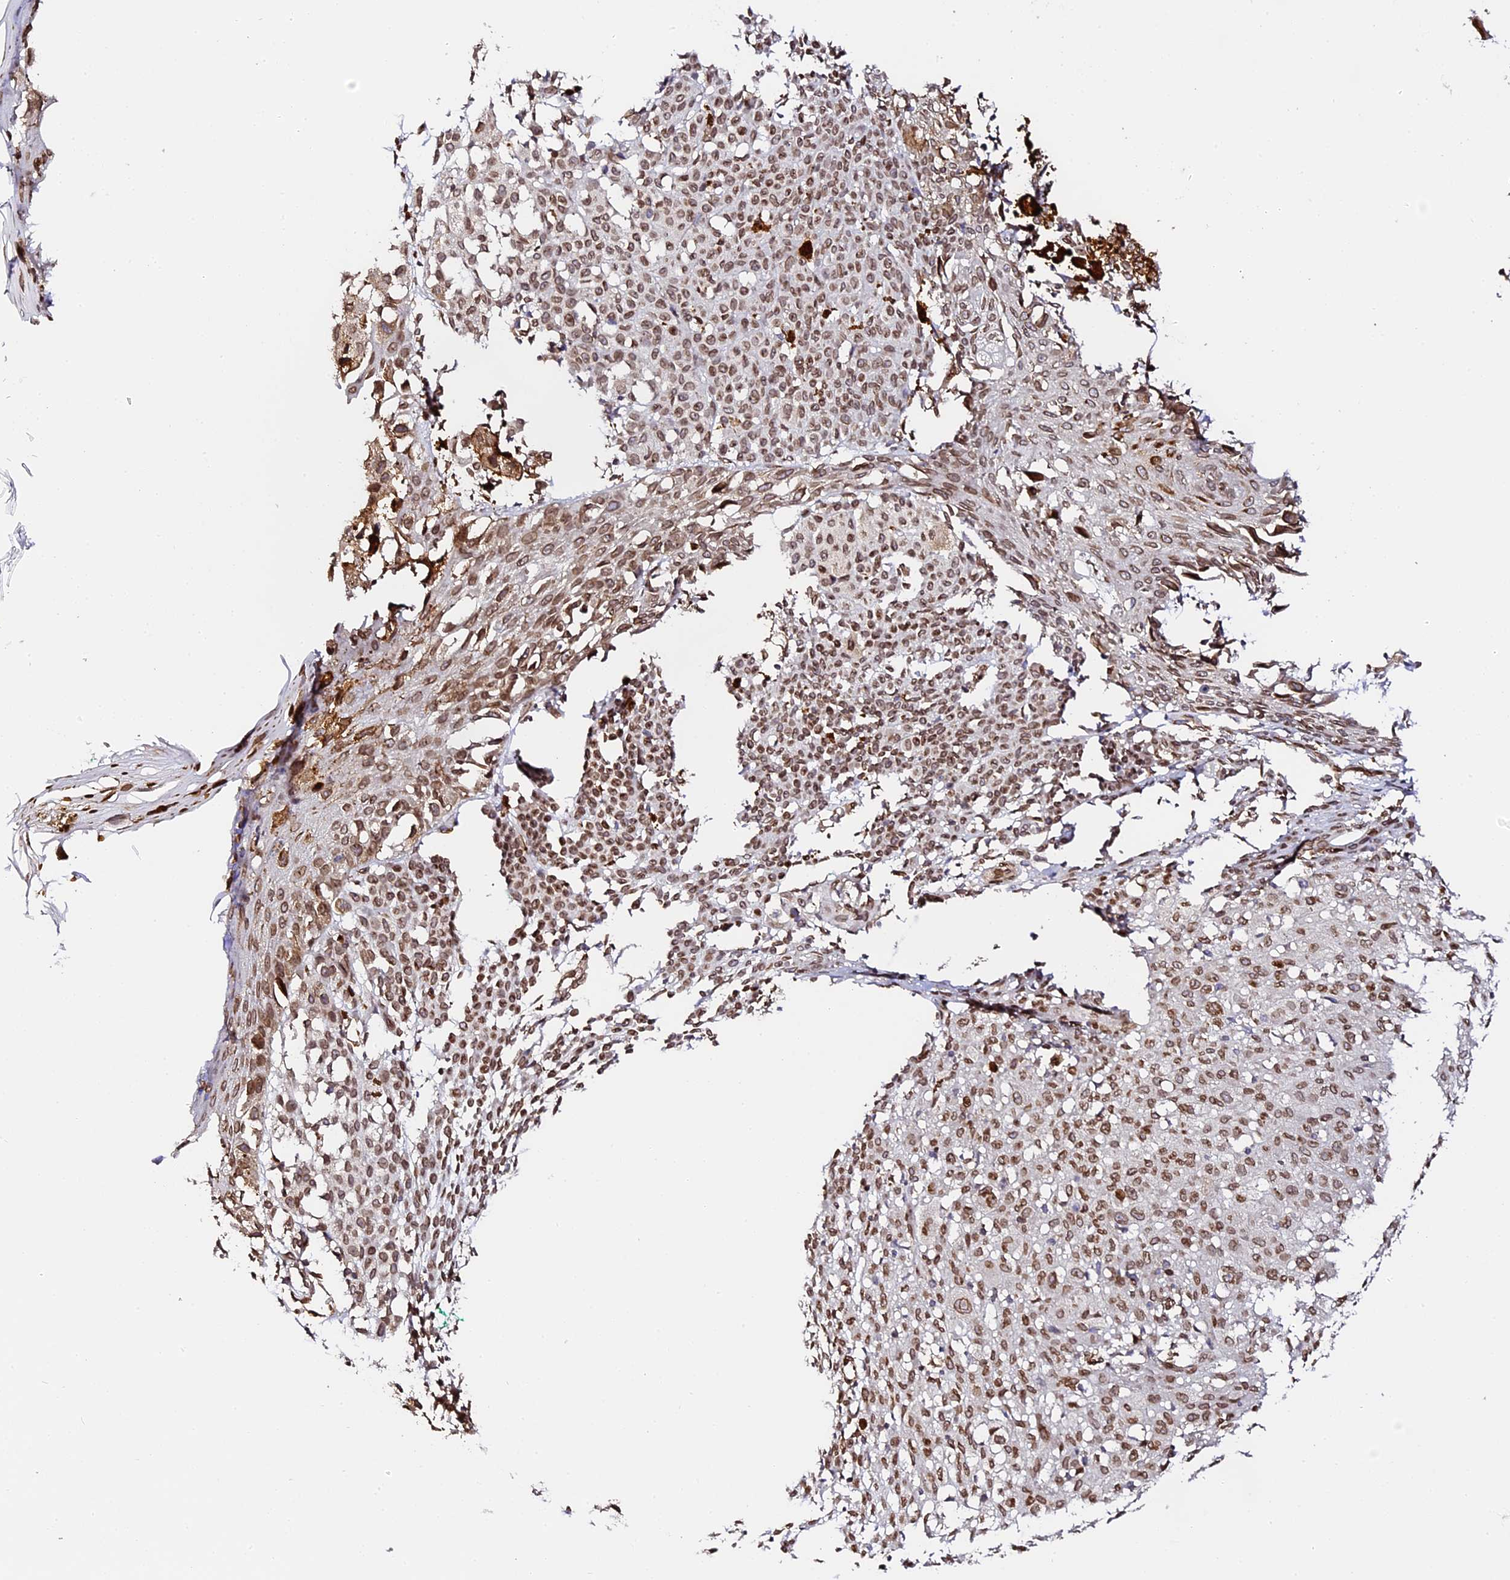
{"staining": {"intensity": "moderate", "quantity": ">75%", "location": "cytoplasmic/membranous,nuclear"}, "tissue": "melanoma", "cell_type": "Tumor cells", "image_type": "cancer", "snomed": [{"axis": "morphology", "description": "Malignant melanoma, NOS"}, {"axis": "topography", "description": "Skin of leg"}], "caption": "Approximately >75% of tumor cells in melanoma show moderate cytoplasmic/membranous and nuclear protein positivity as visualized by brown immunohistochemical staining.", "gene": "ANAPC5", "patient": {"sex": "female", "age": 72}}